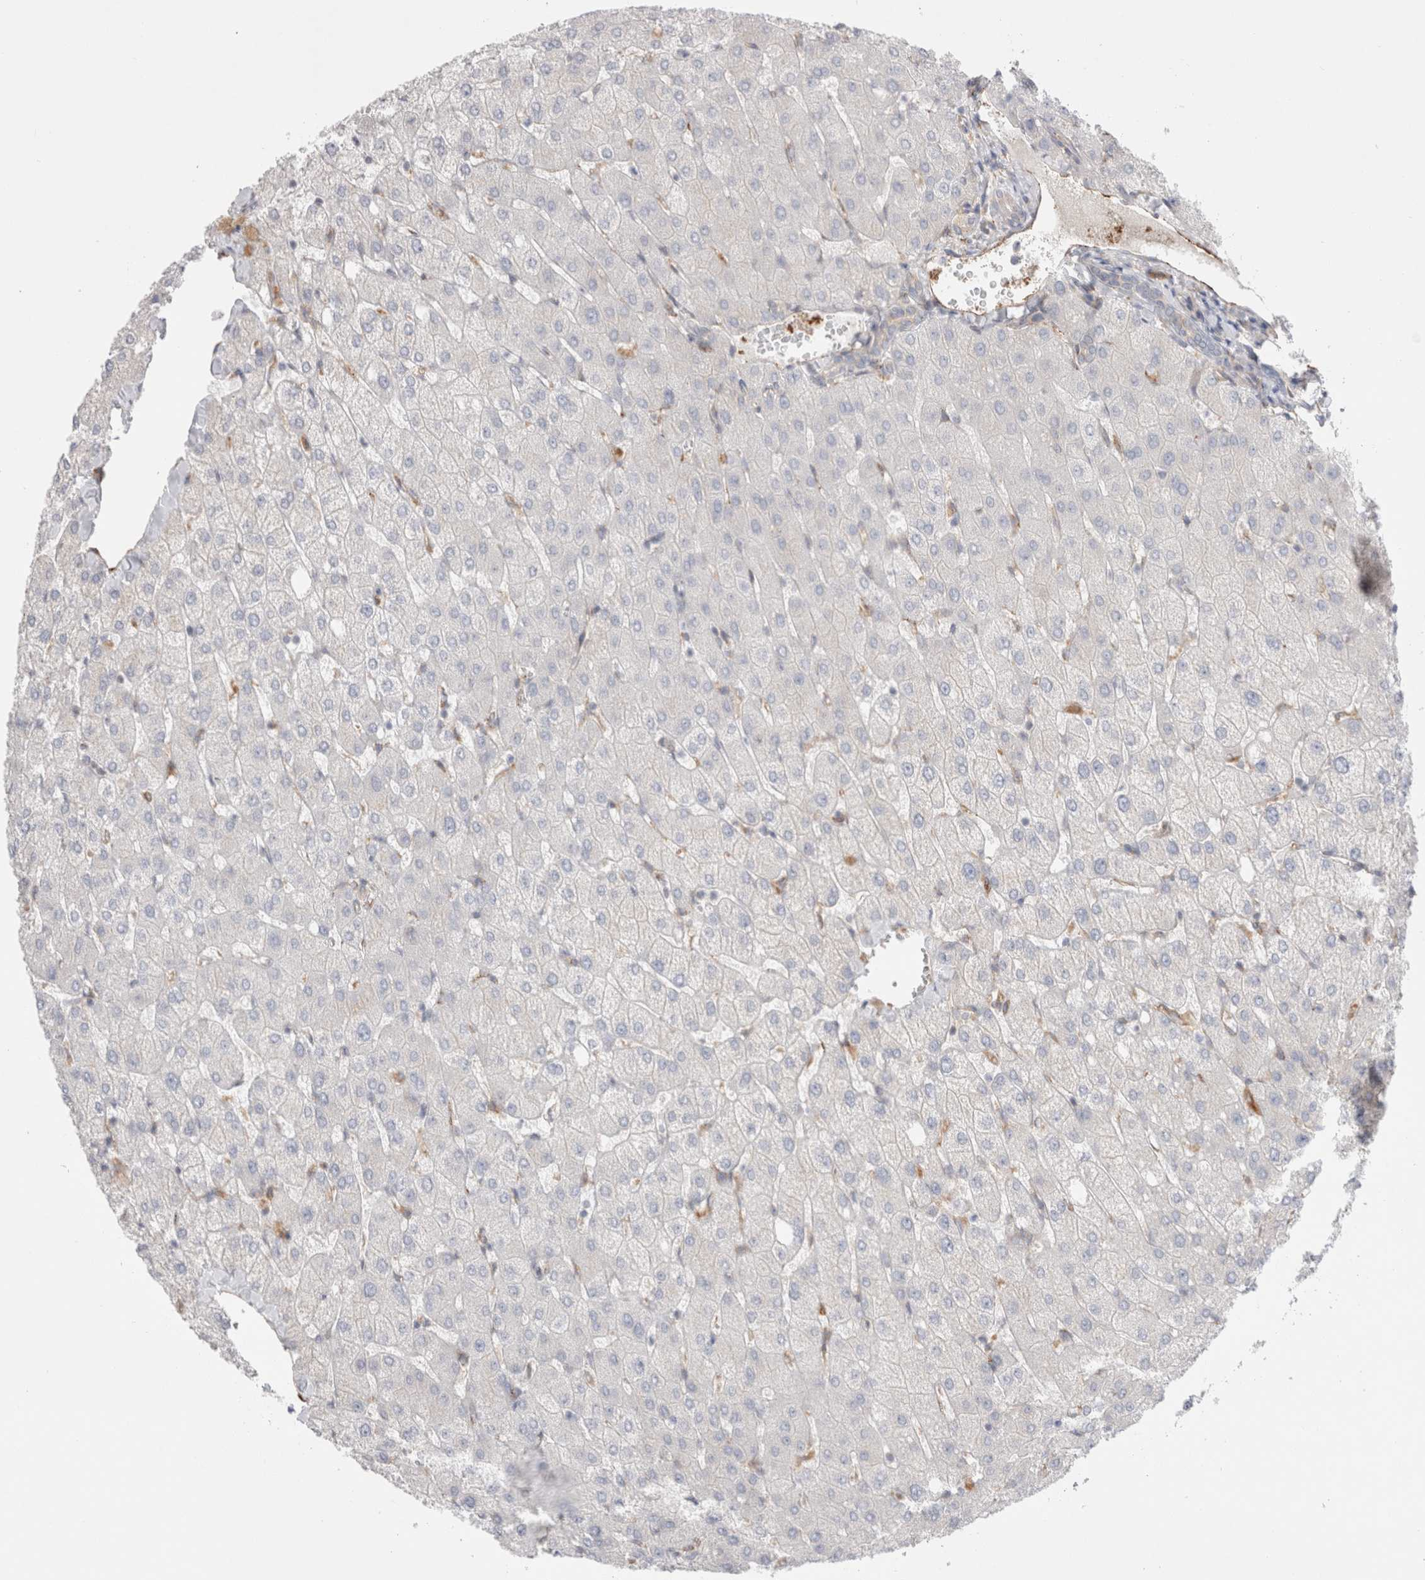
{"staining": {"intensity": "negative", "quantity": "none", "location": "none"}, "tissue": "liver", "cell_type": "Cholangiocytes", "image_type": "normal", "snomed": [{"axis": "morphology", "description": "Normal tissue, NOS"}, {"axis": "topography", "description": "Liver"}], "caption": "Immunohistochemistry micrograph of benign liver: liver stained with DAB displays no significant protein positivity in cholangiocytes. (DAB (3,3'-diaminobenzidine) immunohistochemistry (IHC) visualized using brightfield microscopy, high magnification).", "gene": "CNPY4", "patient": {"sex": "female", "age": 54}}